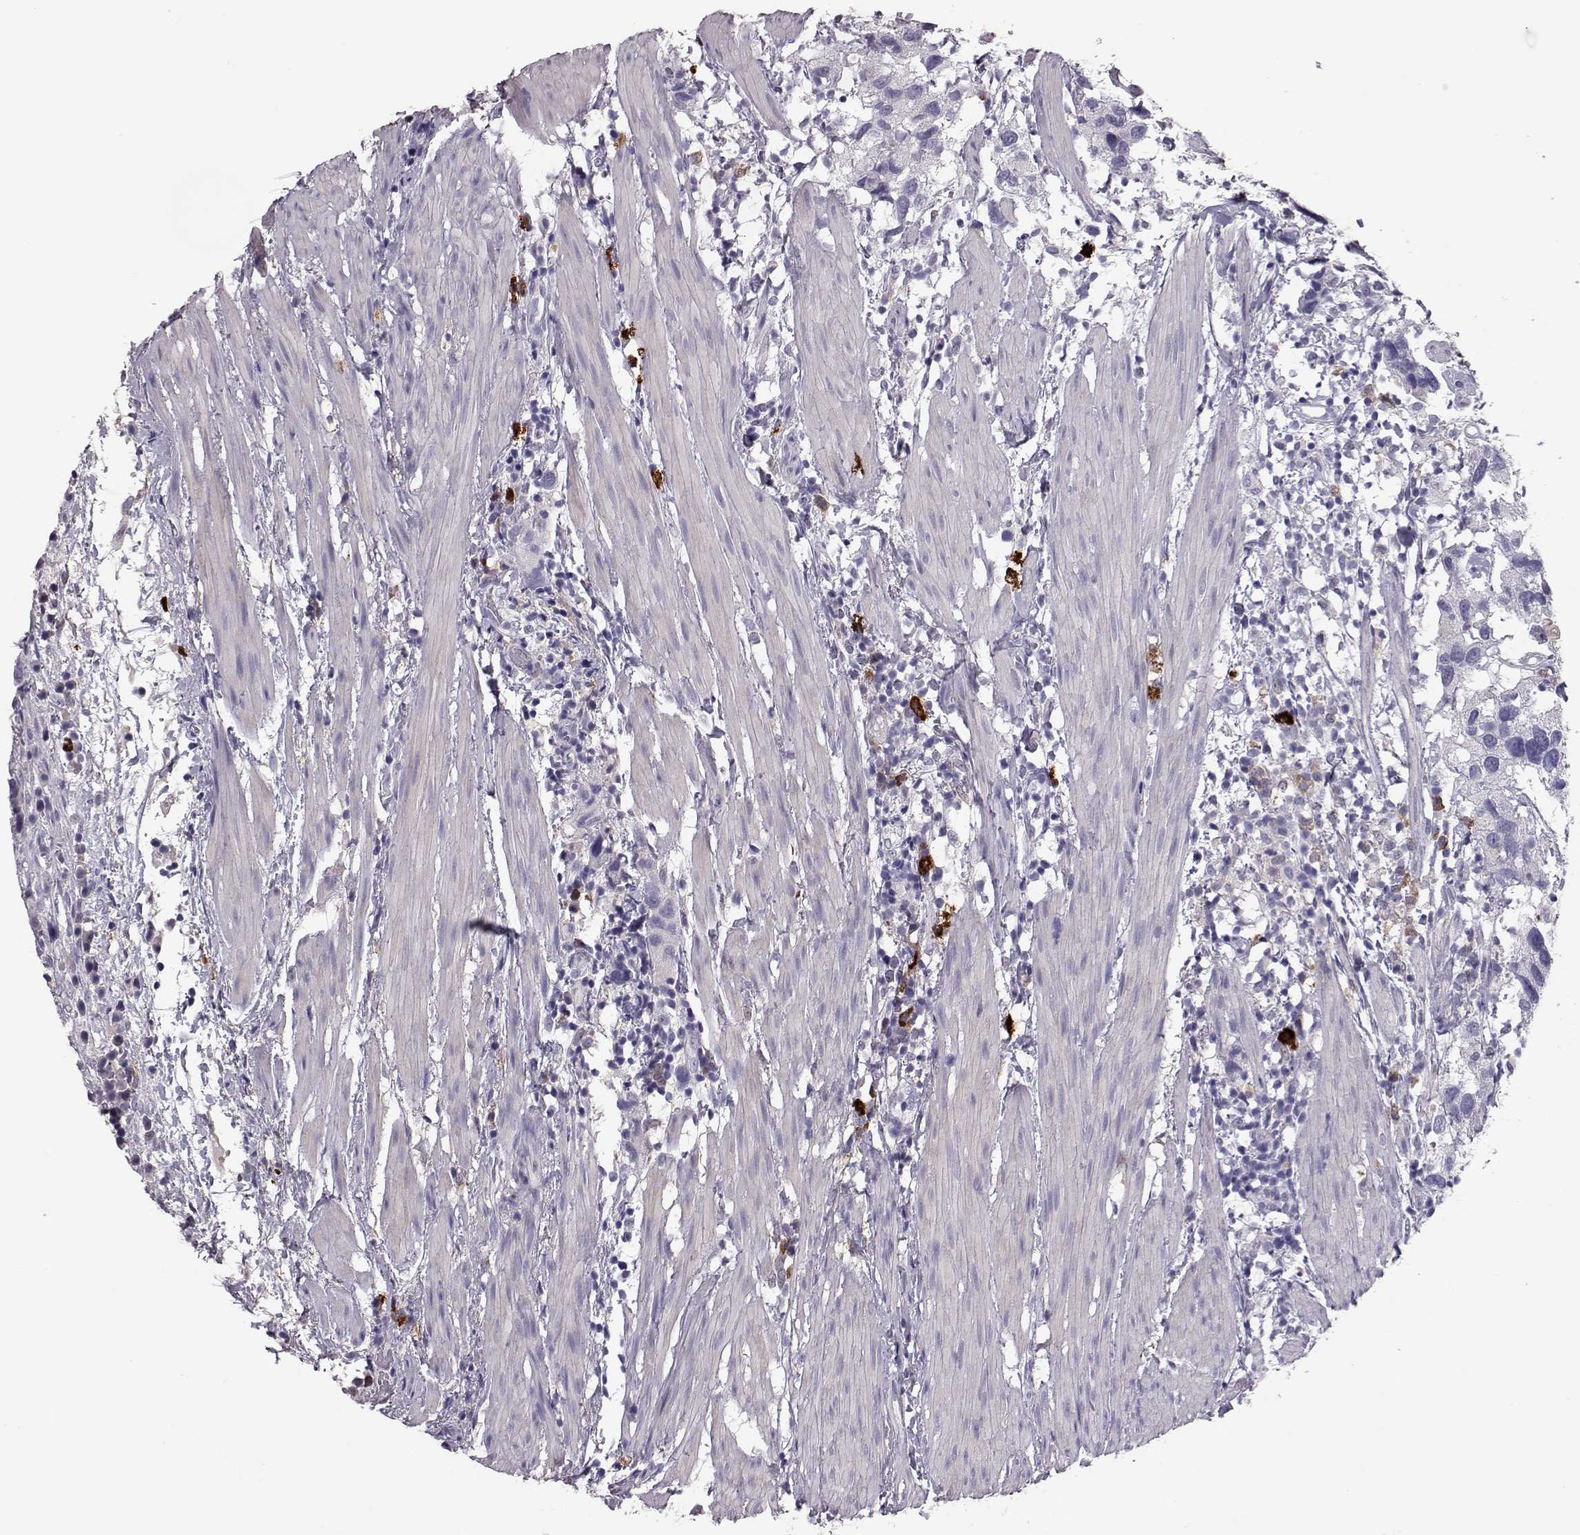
{"staining": {"intensity": "negative", "quantity": "none", "location": "none"}, "tissue": "urothelial cancer", "cell_type": "Tumor cells", "image_type": "cancer", "snomed": [{"axis": "morphology", "description": "Urothelial carcinoma, High grade"}, {"axis": "topography", "description": "Urinary bladder"}], "caption": "Protein analysis of urothelial cancer exhibits no significant staining in tumor cells.", "gene": "ADGRG5", "patient": {"sex": "male", "age": 79}}